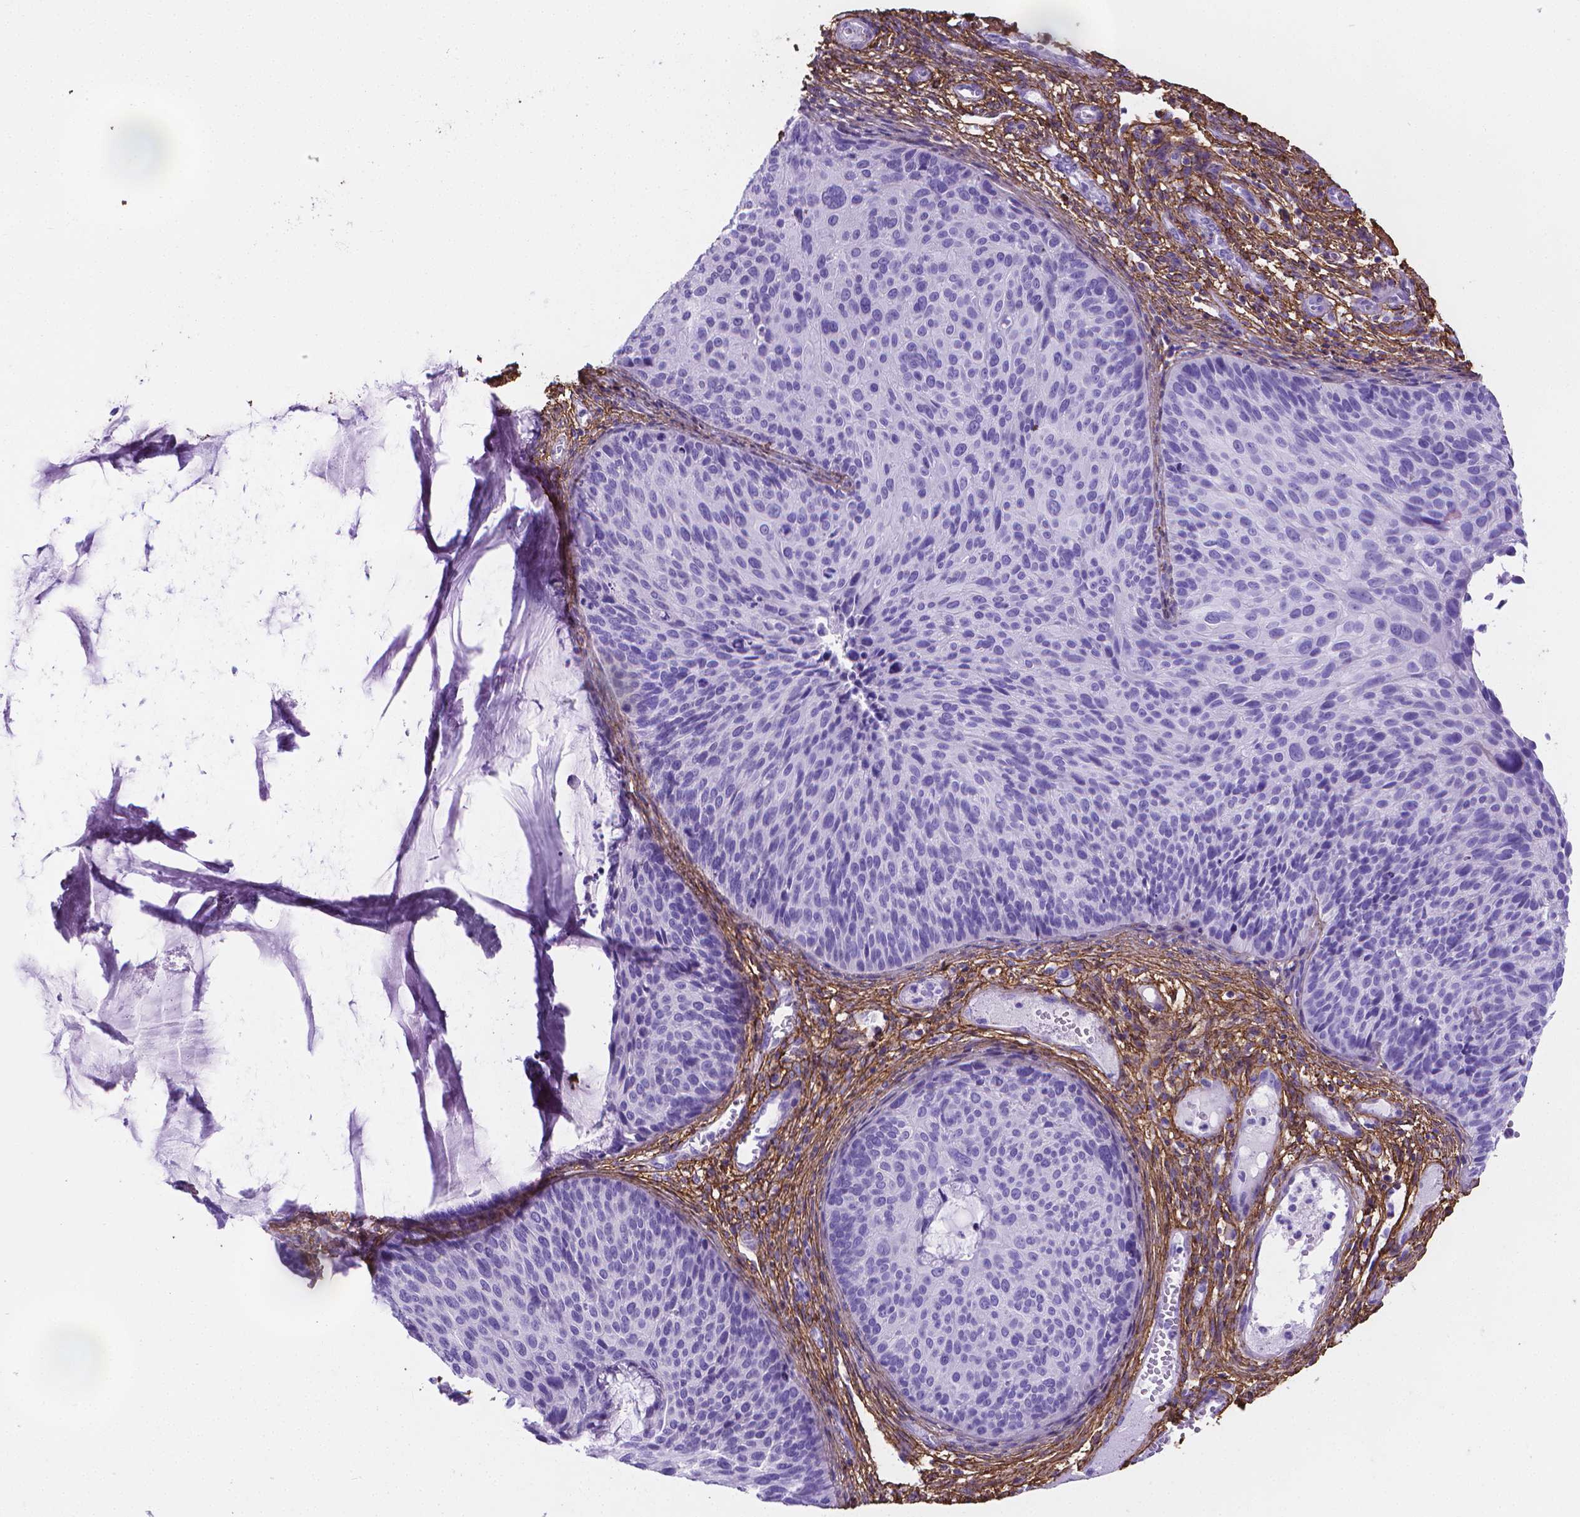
{"staining": {"intensity": "negative", "quantity": "none", "location": "none"}, "tissue": "cervical cancer", "cell_type": "Tumor cells", "image_type": "cancer", "snomed": [{"axis": "morphology", "description": "Squamous cell carcinoma, NOS"}, {"axis": "topography", "description": "Cervix"}], "caption": "Immunohistochemistry (IHC) of cervical cancer reveals no staining in tumor cells.", "gene": "MFAP2", "patient": {"sex": "female", "age": 36}}